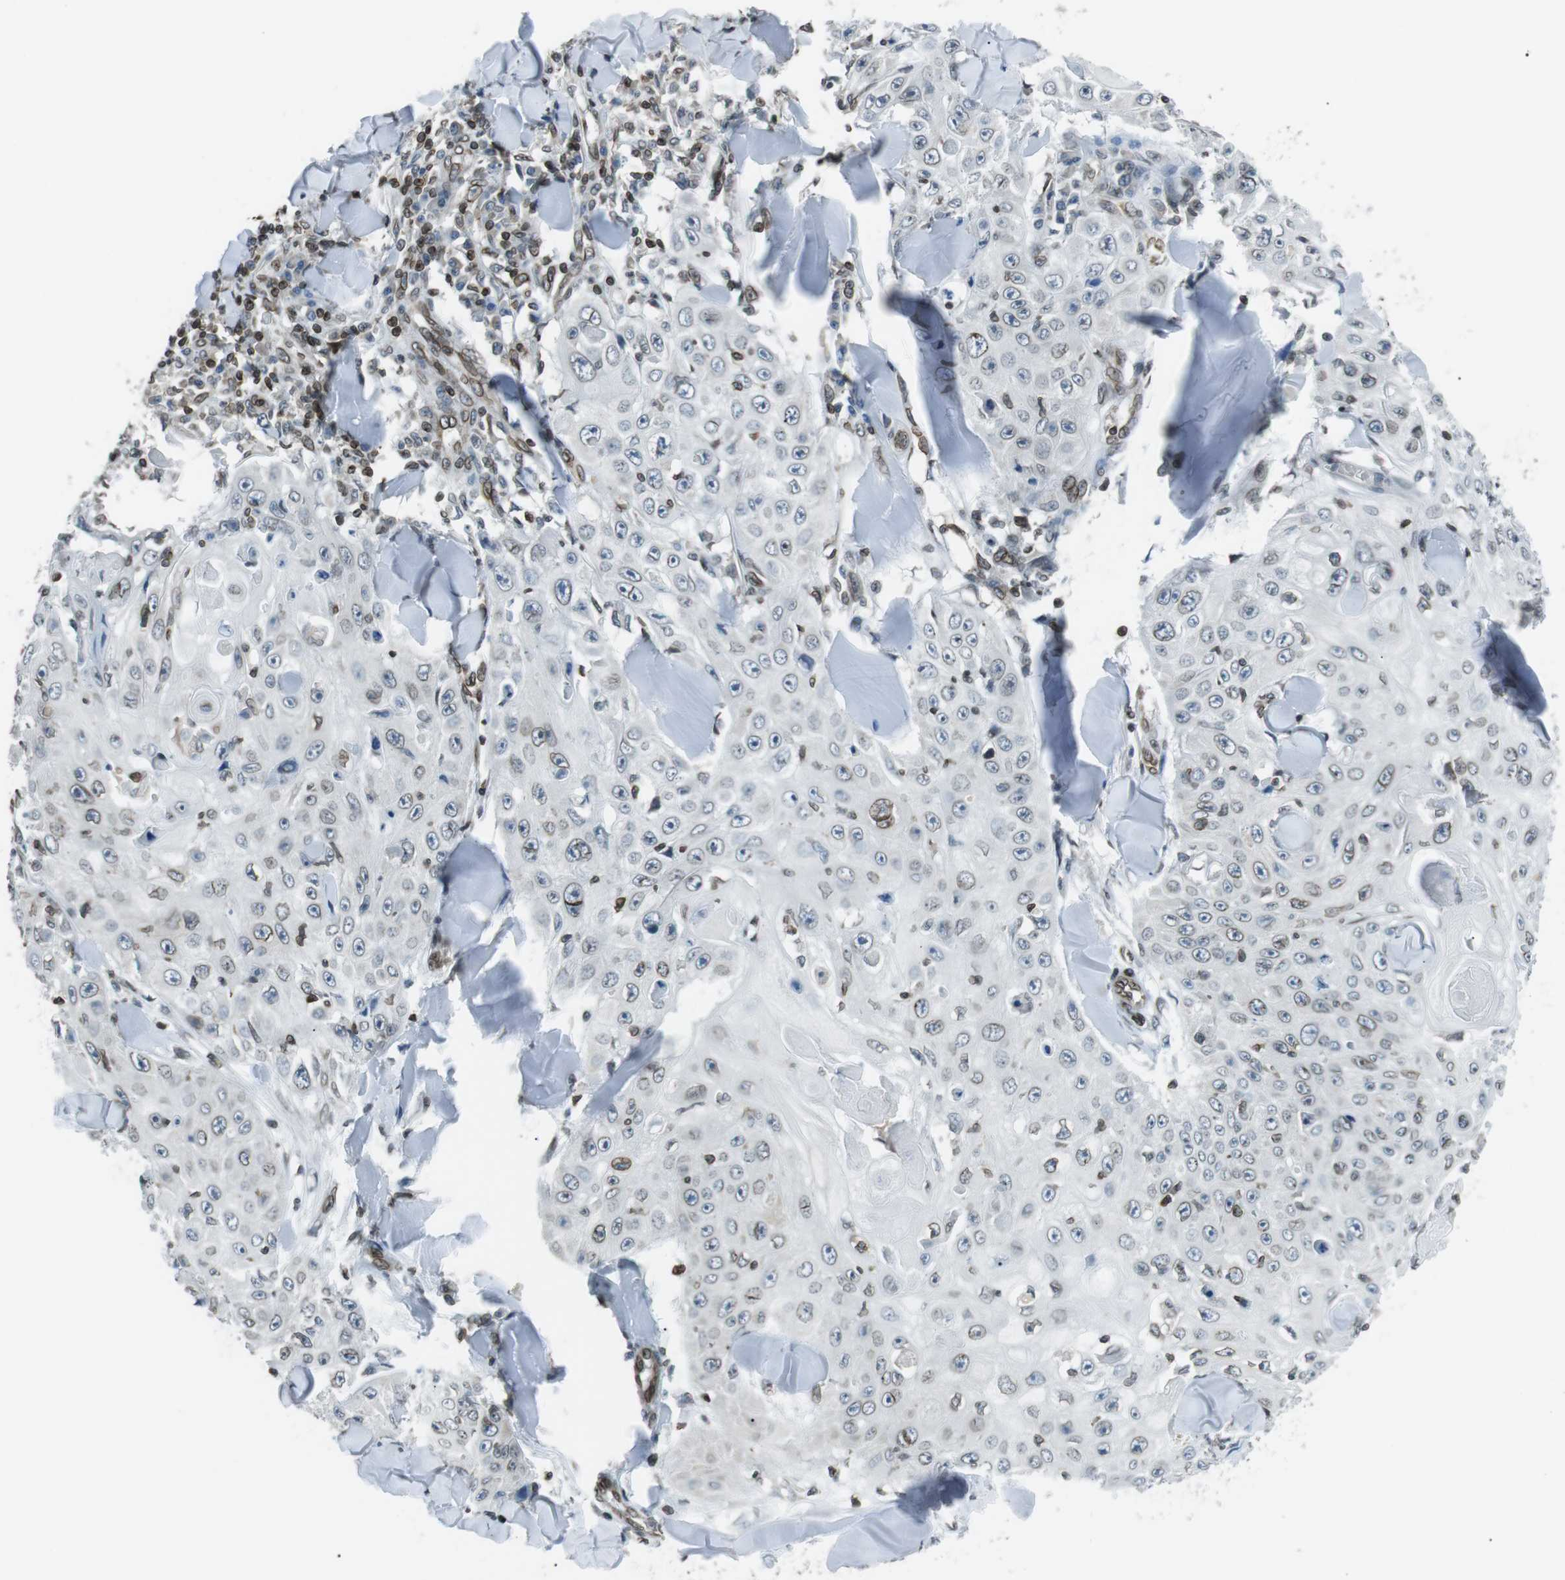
{"staining": {"intensity": "weak", "quantity": "25%-75%", "location": "cytoplasmic/membranous,nuclear"}, "tissue": "skin cancer", "cell_type": "Tumor cells", "image_type": "cancer", "snomed": [{"axis": "morphology", "description": "Squamous cell carcinoma, NOS"}, {"axis": "topography", "description": "Skin"}], "caption": "The image exhibits staining of skin cancer, revealing weak cytoplasmic/membranous and nuclear protein positivity (brown color) within tumor cells.", "gene": "TMX4", "patient": {"sex": "male", "age": 86}}